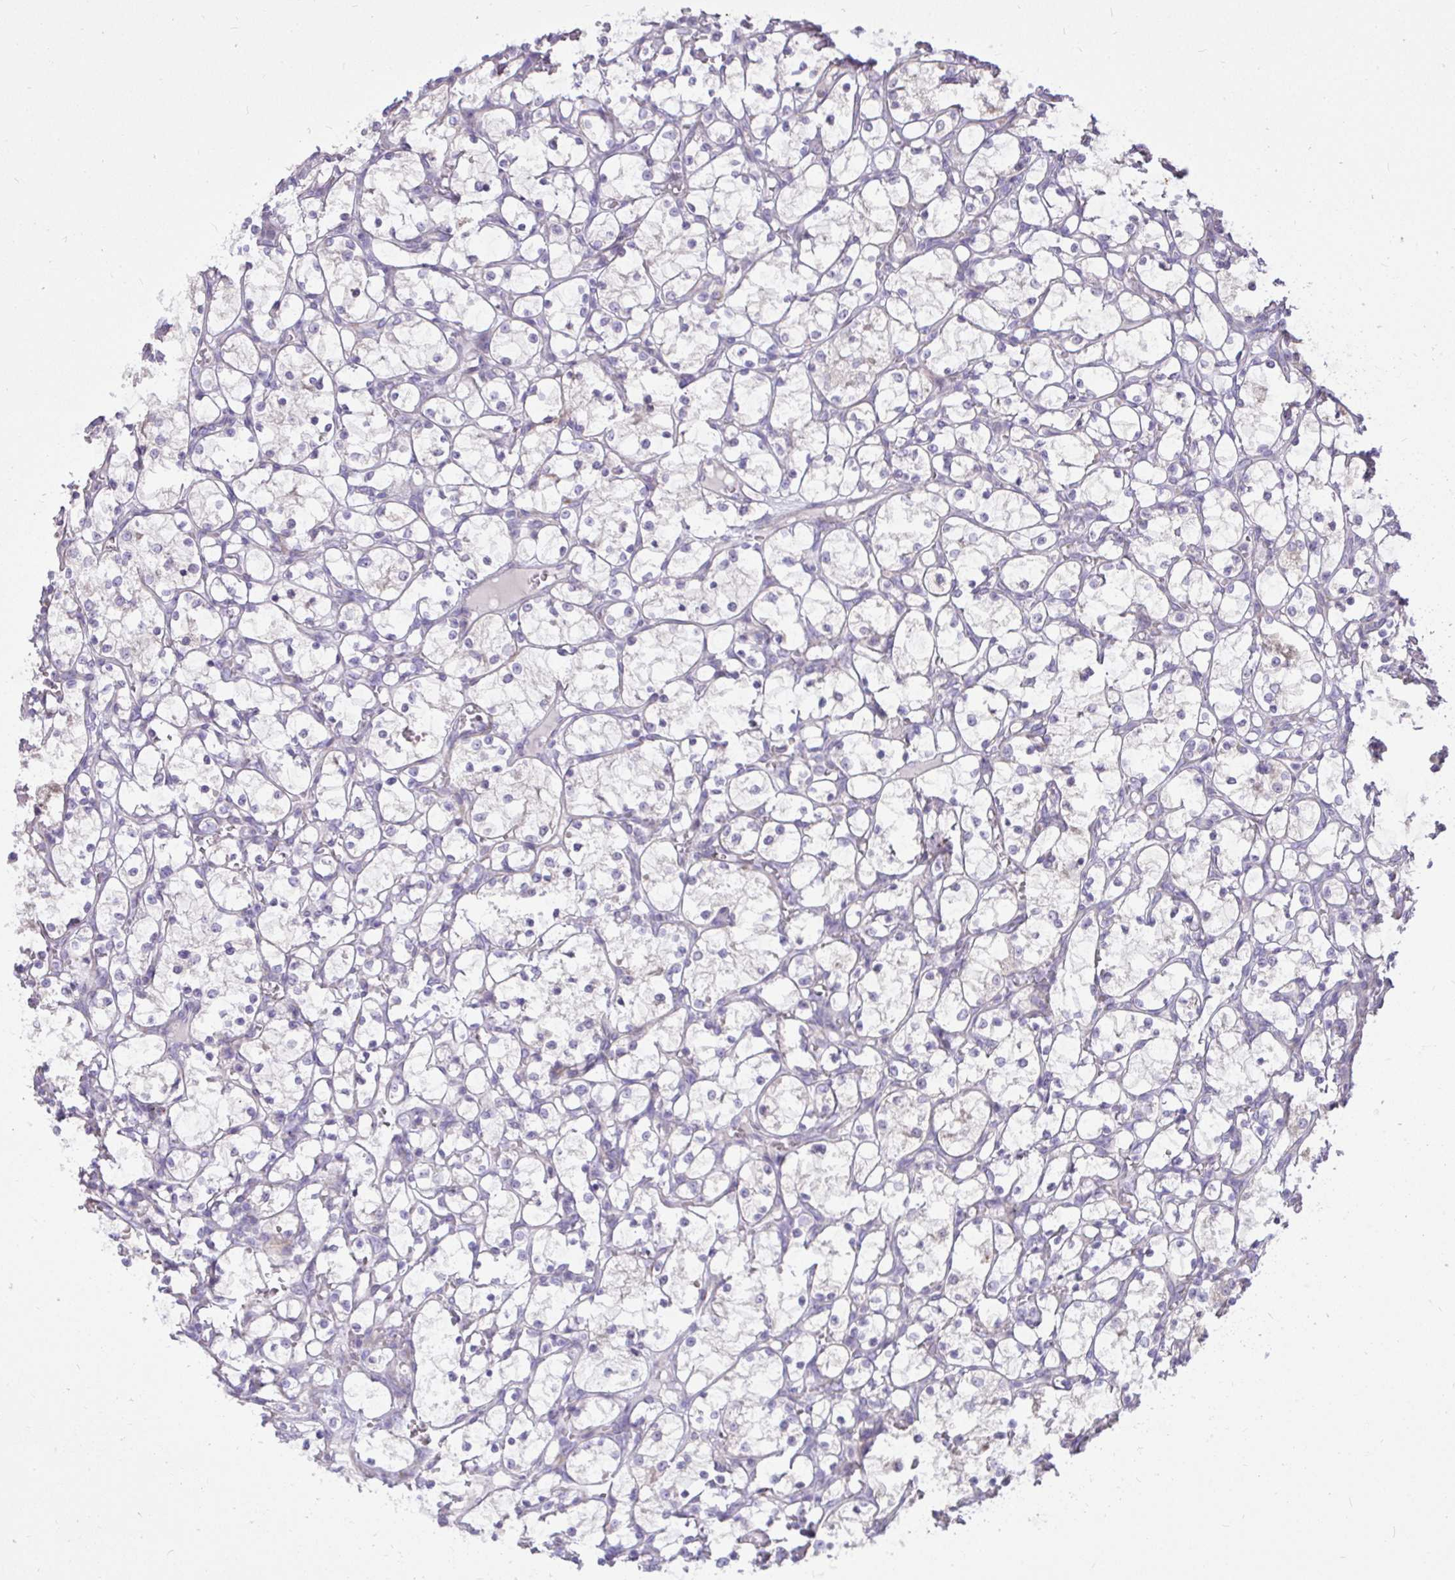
{"staining": {"intensity": "negative", "quantity": "none", "location": "none"}, "tissue": "renal cancer", "cell_type": "Tumor cells", "image_type": "cancer", "snomed": [{"axis": "morphology", "description": "Adenocarcinoma, NOS"}, {"axis": "topography", "description": "Kidney"}], "caption": "Tumor cells show no significant staining in renal adenocarcinoma.", "gene": "STRIP1", "patient": {"sex": "female", "age": 69}}